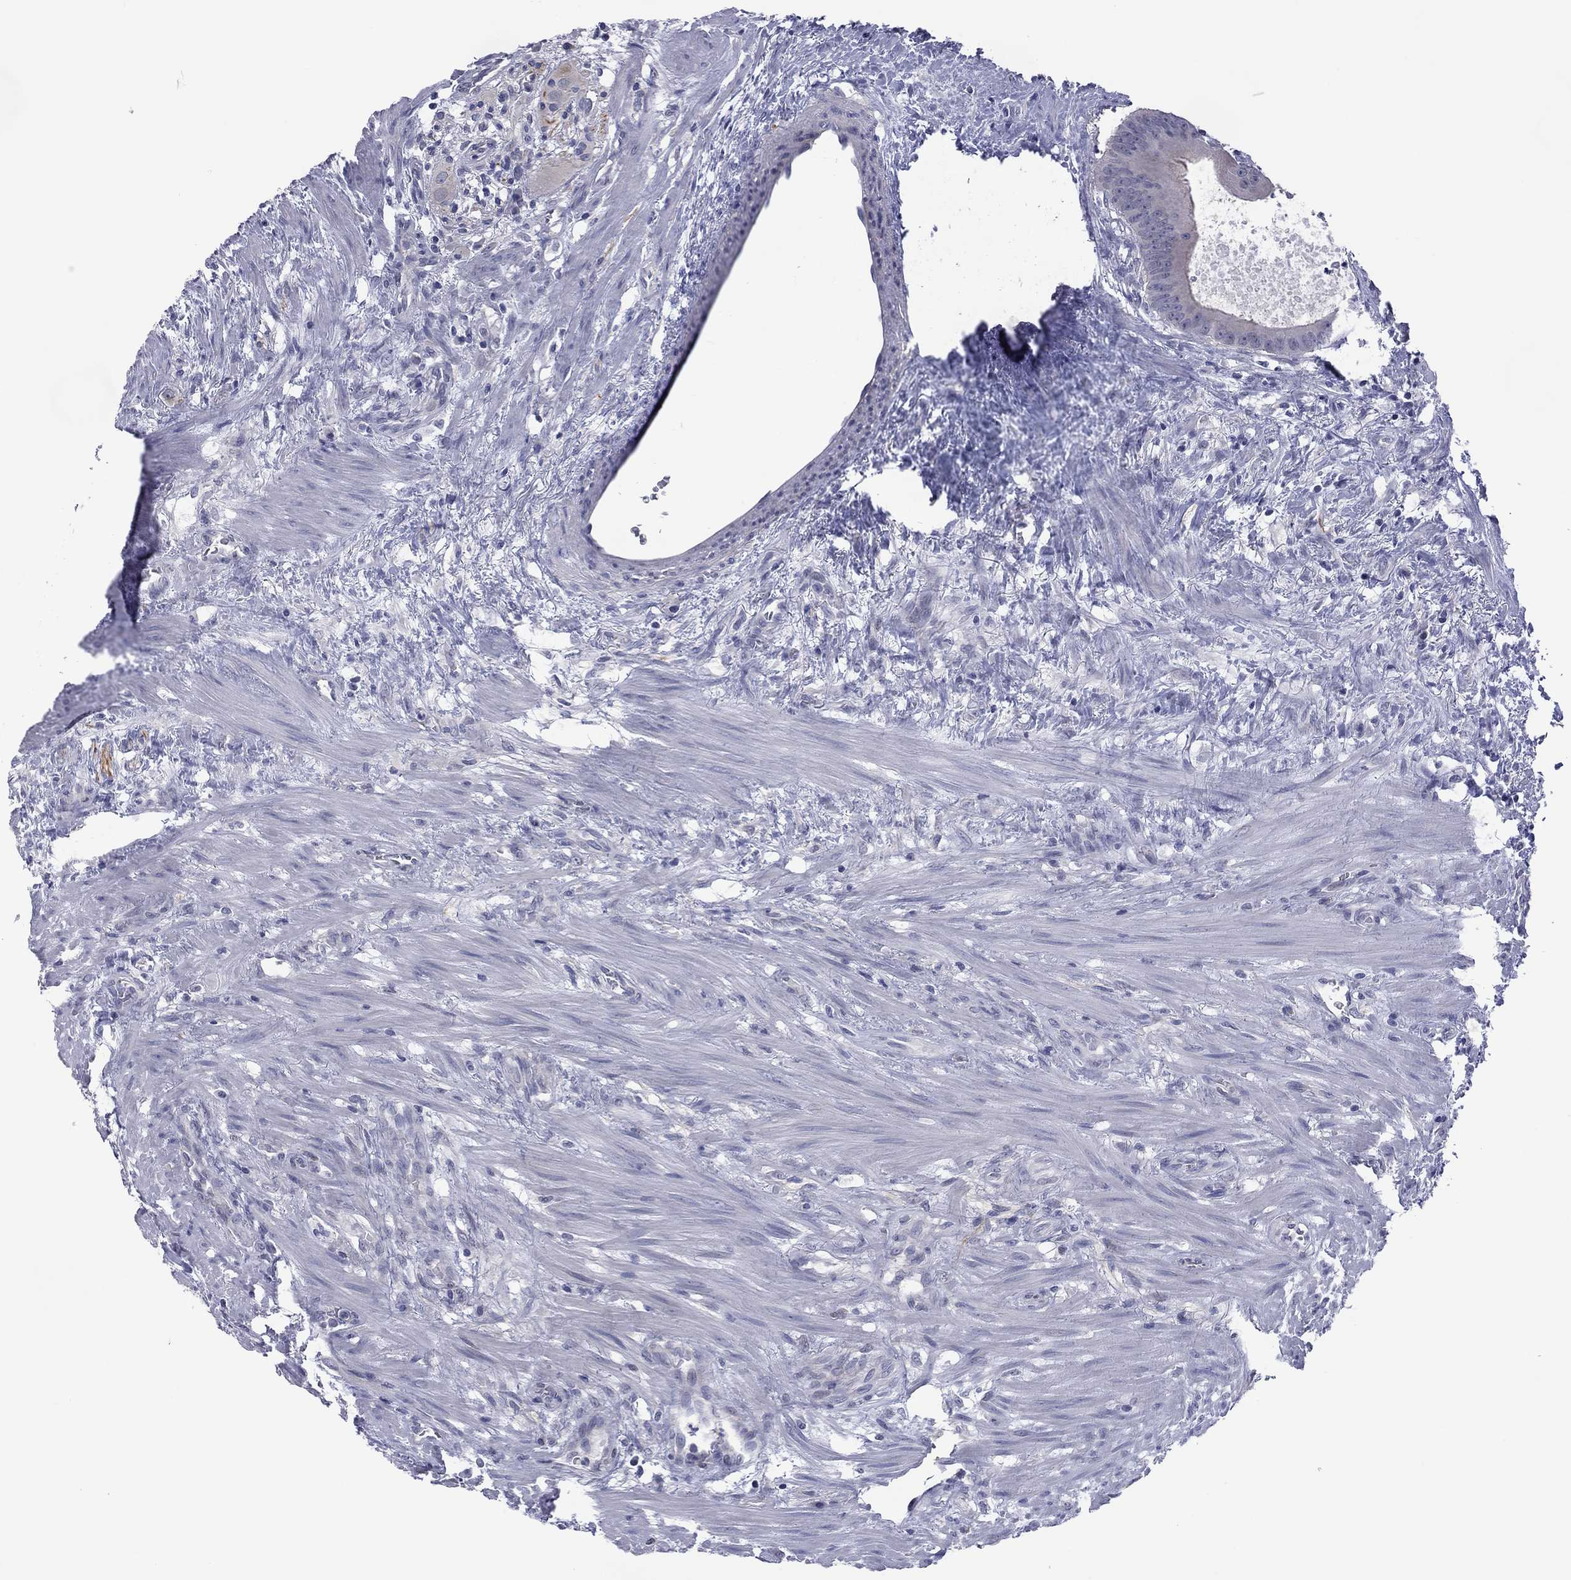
{"staining": {"intensity": "weak", "quantity": "<25%", "location": "cytoplasmic/membranous"}, "tissue": "colorectal cancer", "cell_type": "Tumor cells", "image_type": "cancer", "snomed": [{"axis": "morphology", "description": "Adenocarcinoma, NOS"}, {"axis": "topography", "description": "Rectum"}], "caption": "Micrograph shows no significant protein staining in tumor cells of colorectal cancer.", "gene": "POU5F2", "patient": {"sex": "male", "age": 64}}